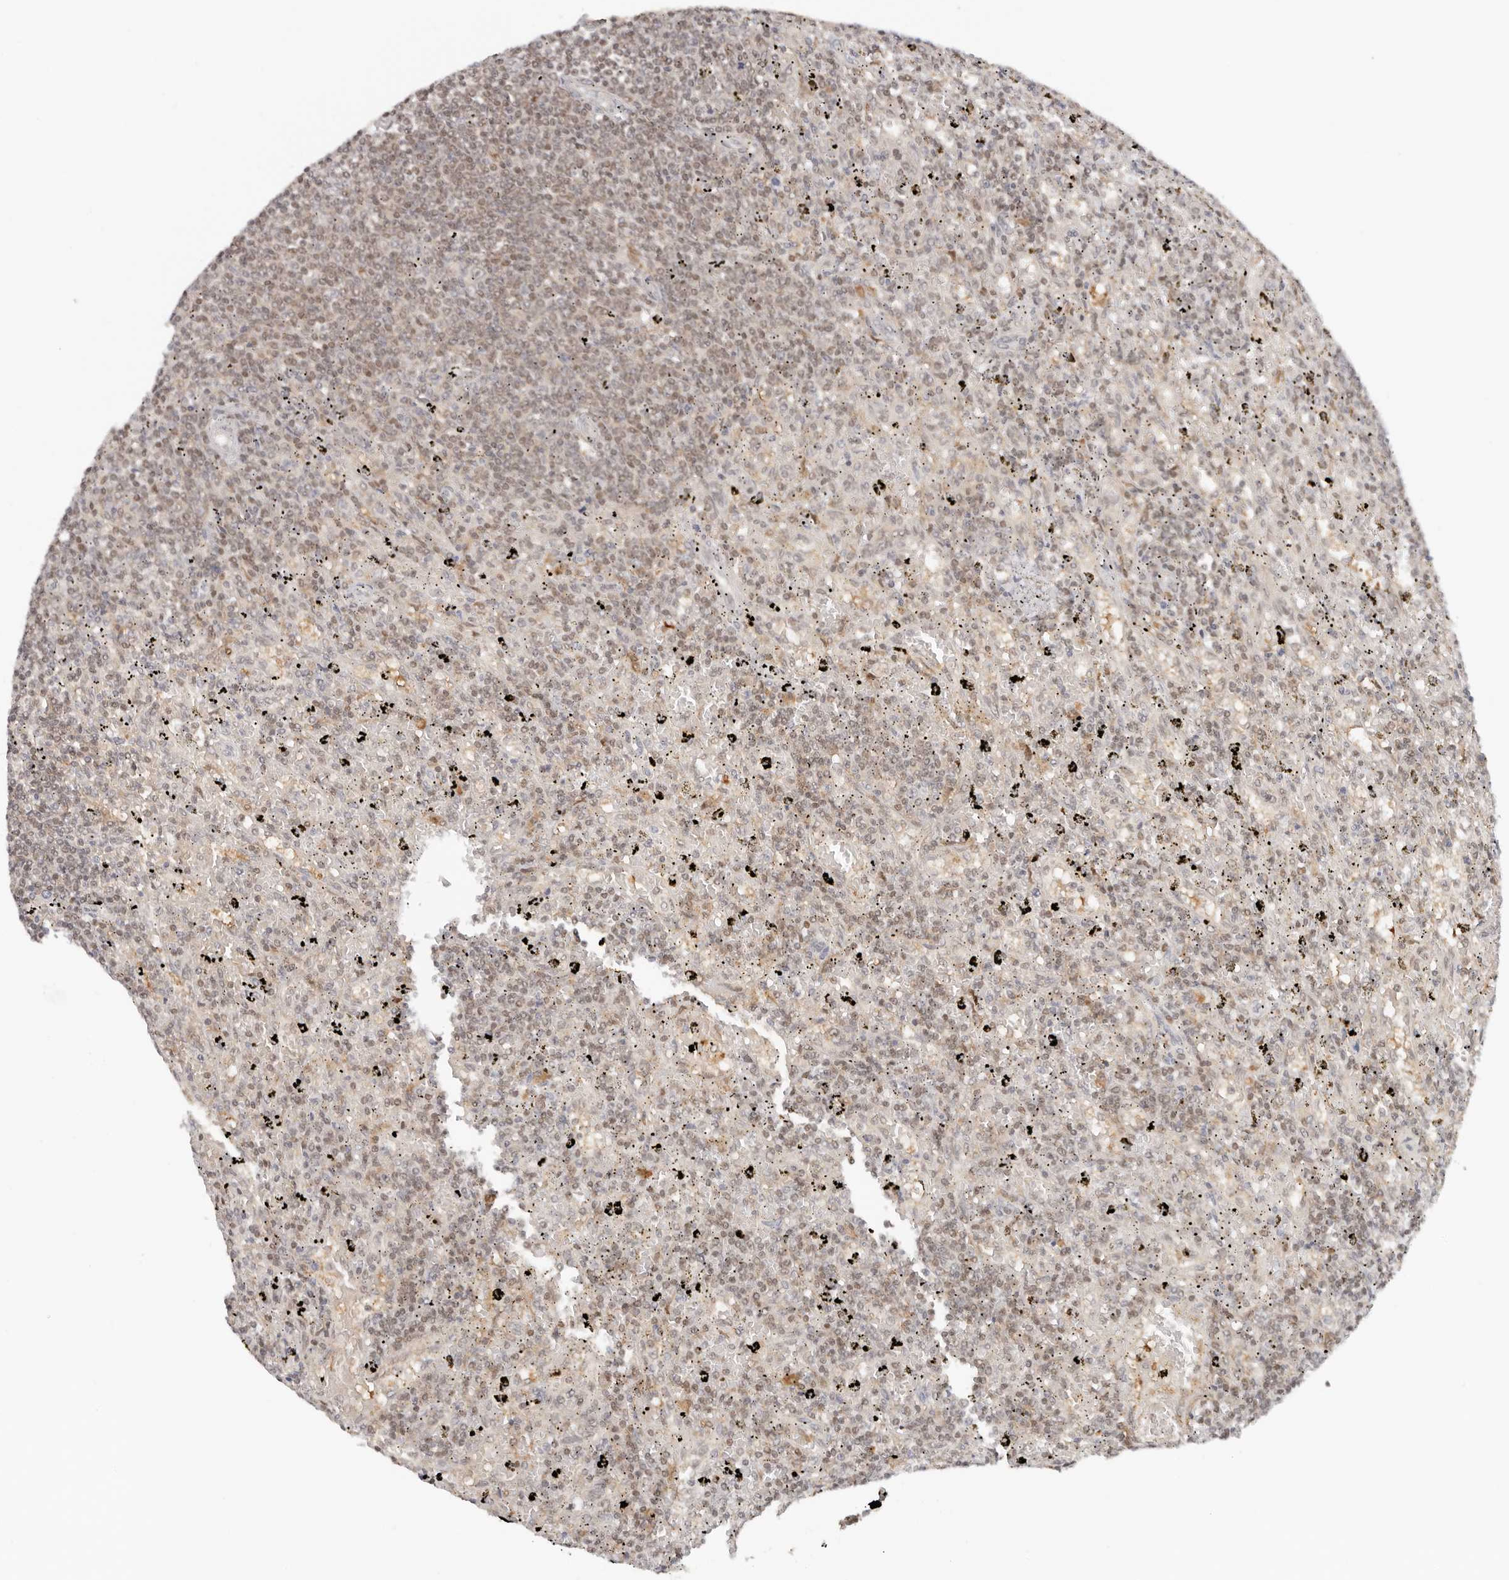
{"staining": {"intensity": "weak", "quantity": ">75%", "location": "nuclear"}, "tissue": "lymphoma", "cell_type": "Tumor cells", "image_type": "cancer", "snomed": [{"axis": "morphology", "description": "Malignant lymphoma, non-Hodgkin's type, Low grade"}, {"axis": "topography", "description": "Spleen"}], "caption": "This is a histology image of immunohistochemistry (IHC) staining of malignant lymphoma, non-Hodgkin's type (low-grade), which shows weak staining in the nuclear of tumor cells.", "gene": "LARP7", "patient": {"sex": "male", "age": 76}}